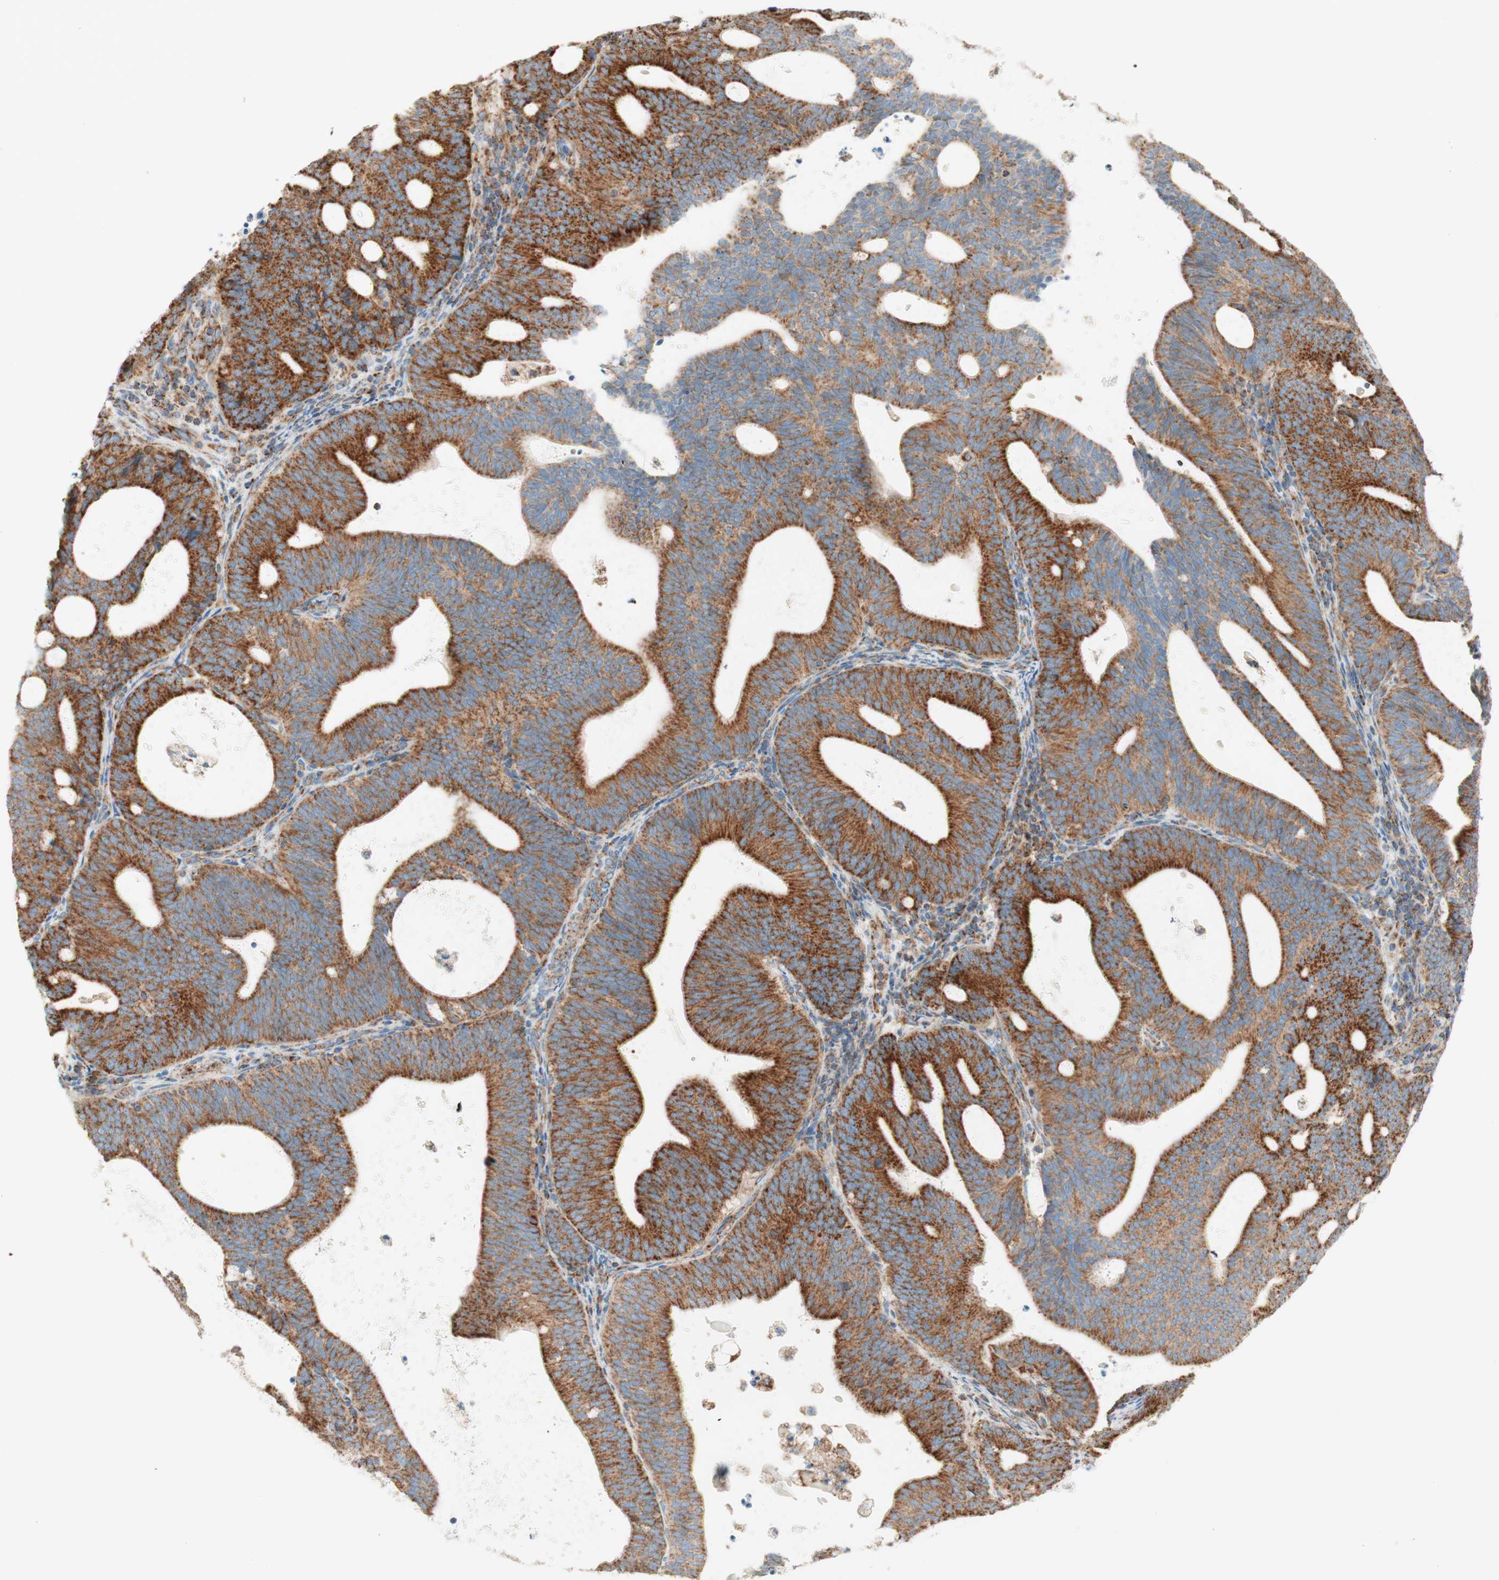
{"staining": {"intensity": "strong", "quantity": ">75%", "location": "cytoplasmic/membranous"}, "tissue": "endometrial cancer", "cell_type": "Tumor cells", "image_type": "cancer", "snomed": [{"axis": "morphology", "description": "Adenocarcinoma, NOS"}, {"axis": "topography", "description": "Uterus"}], "caption": "This image exhibits endometrial cancer stained with immunohistochemistry (IHC) to label a protein in brown. The cytoplasmic/membranous of tumor cells show strong positivity for the protein. Nuclei are counter-stained blue.", "gene": "TOMM20", "patient": {"sex": "female", "age": 83}}